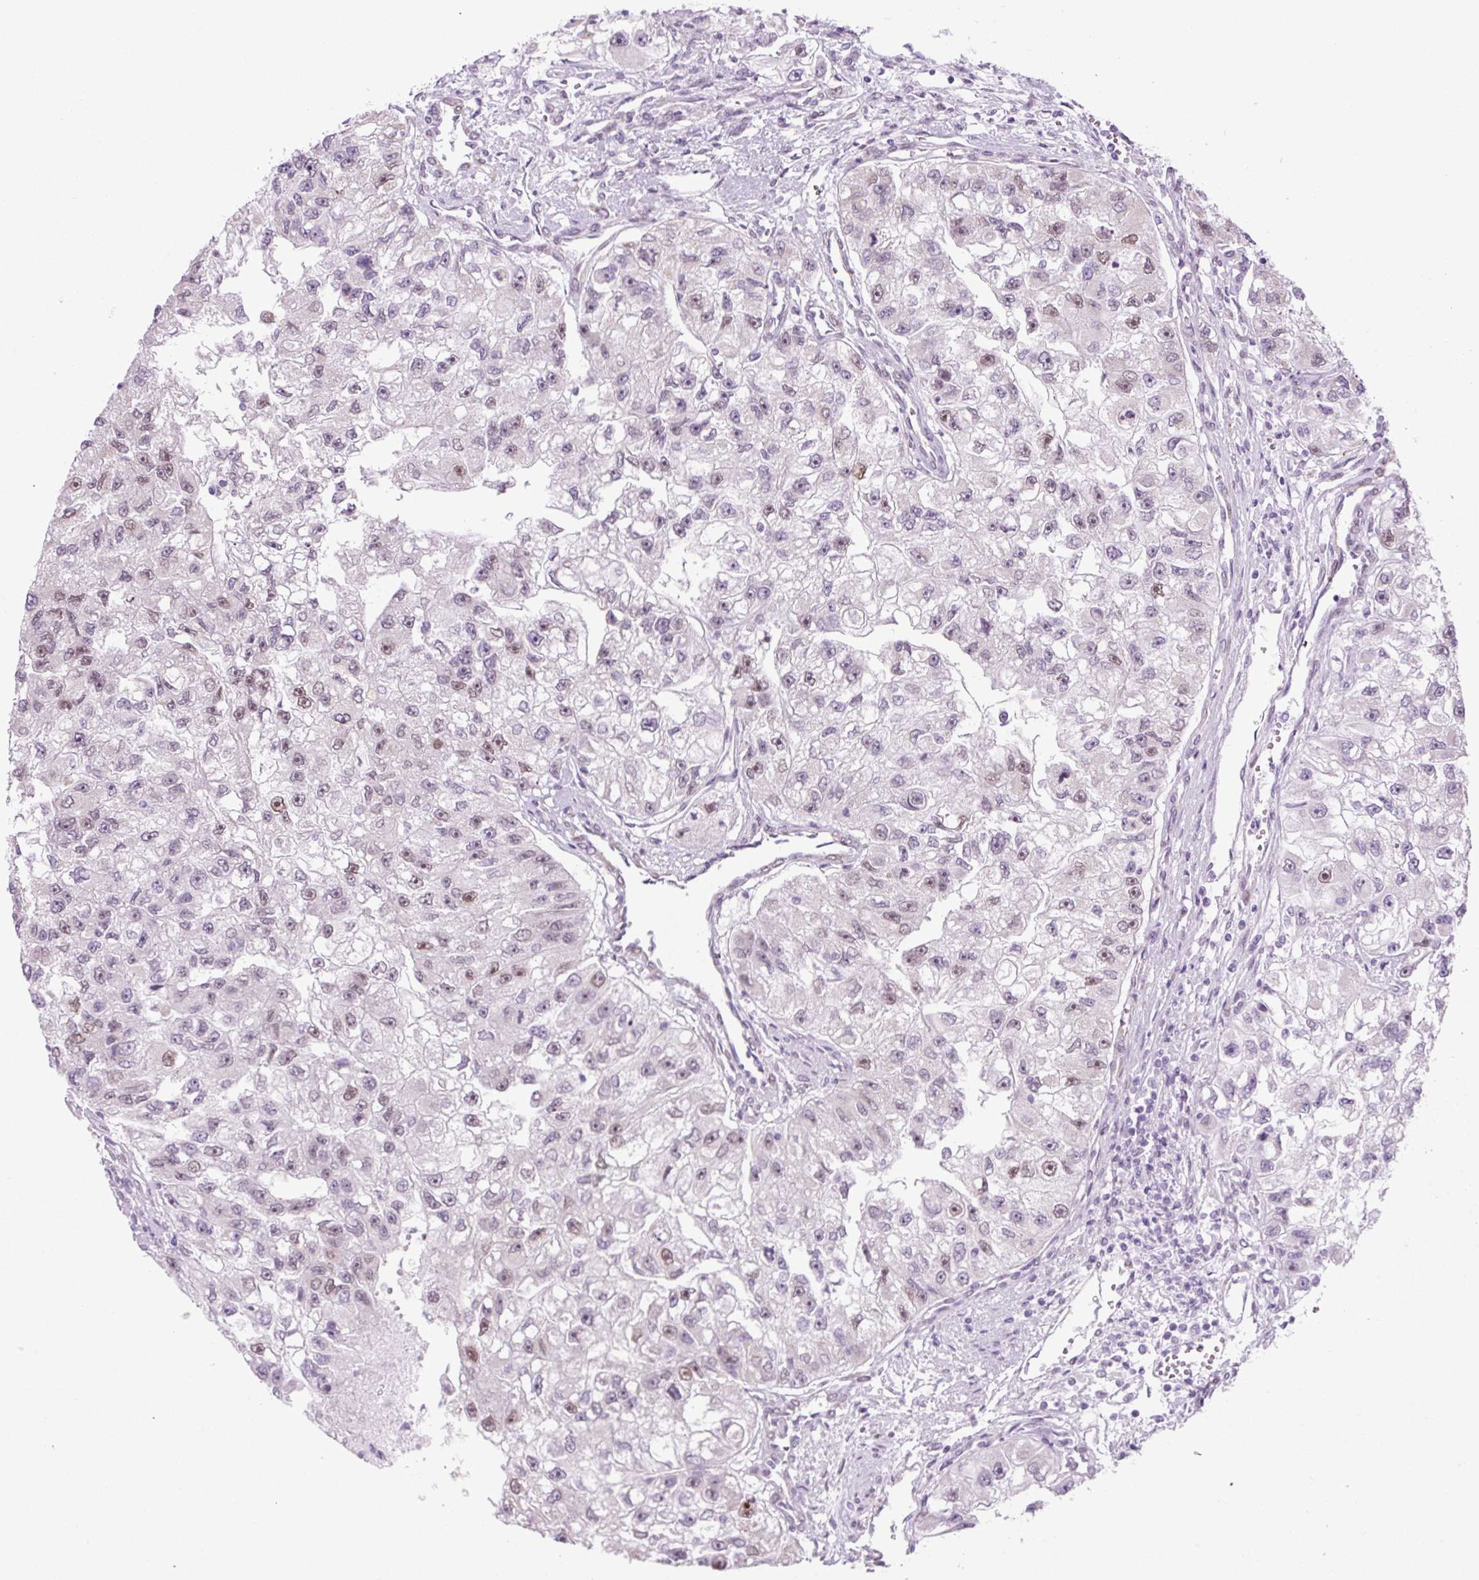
{"staining": {"intensity": "weak", "quantity": "25%-75%", "location": "nuclear"}, "tissue": "renal cancer", "cell_type": "Tumor cells", "image_type": "cancer", "snomed": [{"axis": "morphology", "description": "Adenocarcinoma, NOS"}, {"axis": "topography", "description": "Kidney"}], "caption": "This histopathology image exhibits renal cancer (adenocarcinoma) stained with IHC to label a protein in brown. The nuclear of tumor cells show weak positivity for the protein. Nuclei are counter-stained blue.", "gene": "RRS1", "patient": {"sex": "male", "age": 63}}